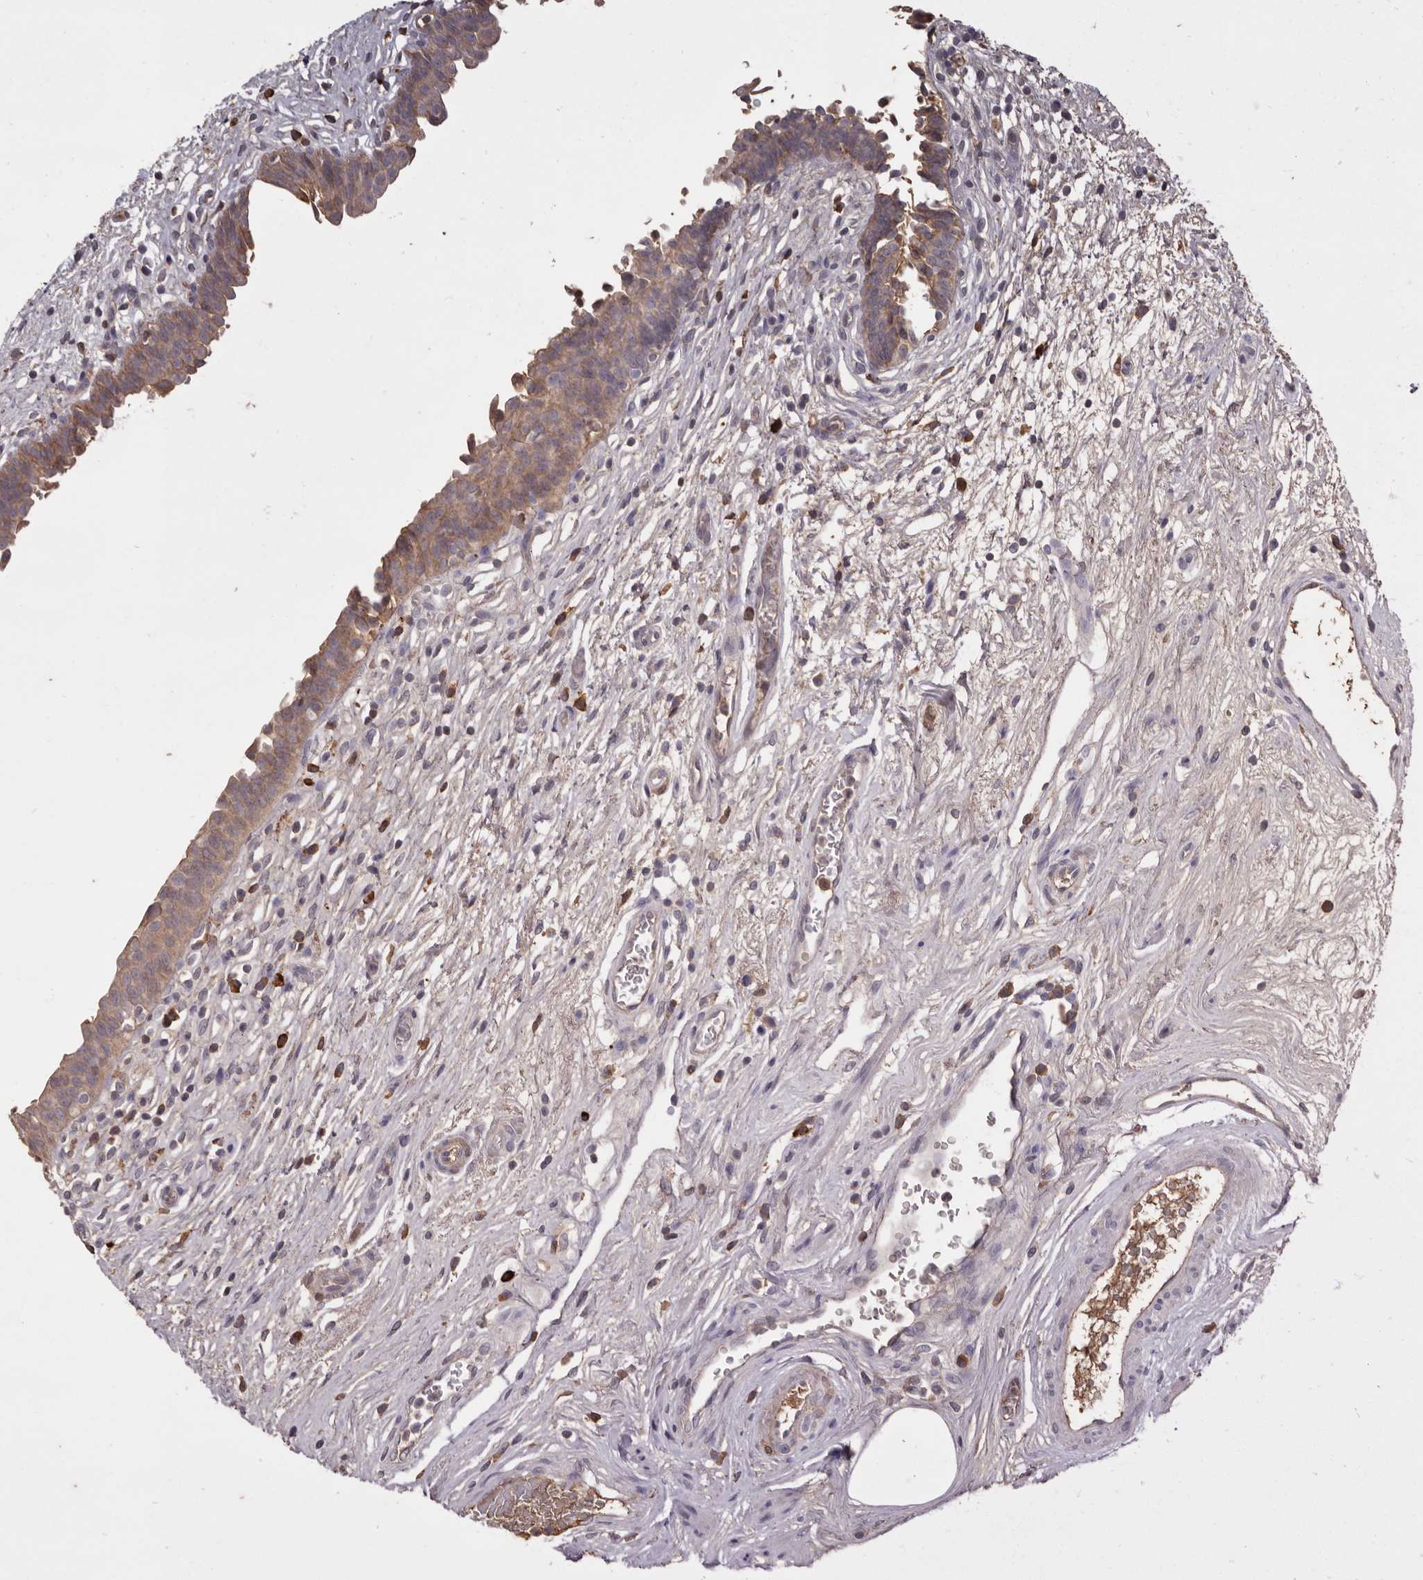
{"staining": {"intensity": "moderate", "quantity": ">75%", "location": "cytoplasmic/membranous"}, "tissue": "urinary bladder", "cell_type": "Urothelial cells", "image_type": "normal", "snomed": [{"axis": "morphology", "description": "Normal tissue, NOS"}, {"axis": "topography", "description": "Urinary bladder"}], "caption": "An IHC image of unremarkable tissue is shown. Protein staining in brown highlights moderate cytoplasmic/membranous positivity in urinary bladder within urothelial cells.", "gene": "HCAR2", "patient": {"sex": "male", "age": 83}}